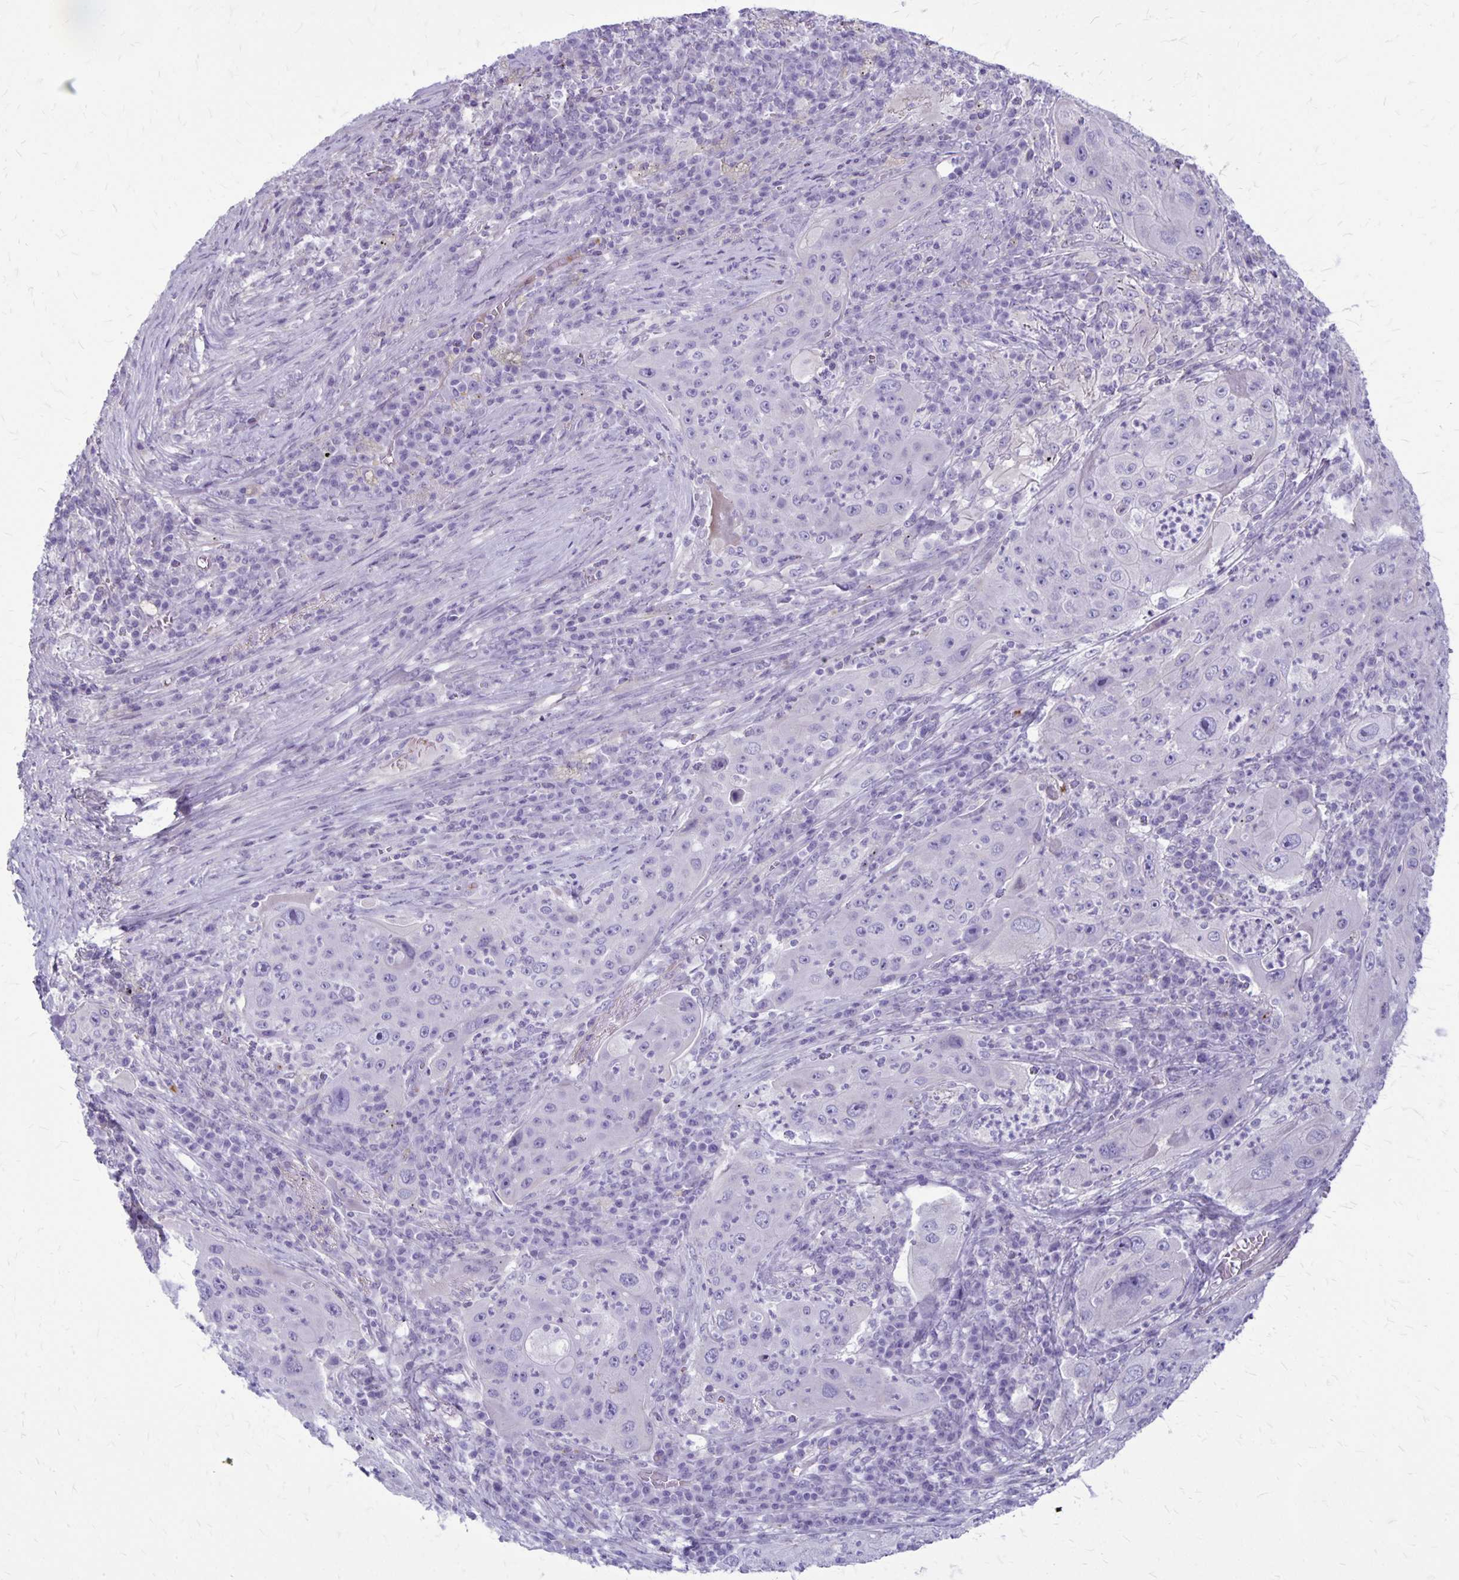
{"staining": {"intensity": "negative", "quantity": "none", "location": "none"}, "tissue": "lung cancer", "cell_type": "Tumor cells", "image_type": "cancer", "snomed": [{"axis": "morphology", "description": "Squamous cell carcinoma, NOS"}, {"axis": "topography", "description": "Lung"}], "caption": "Tumor cells are negative for brown protein staining in squamous cell carcinoma (lung).", "gene": "GP9", "patient": {"sex": "female", "age": 59}}